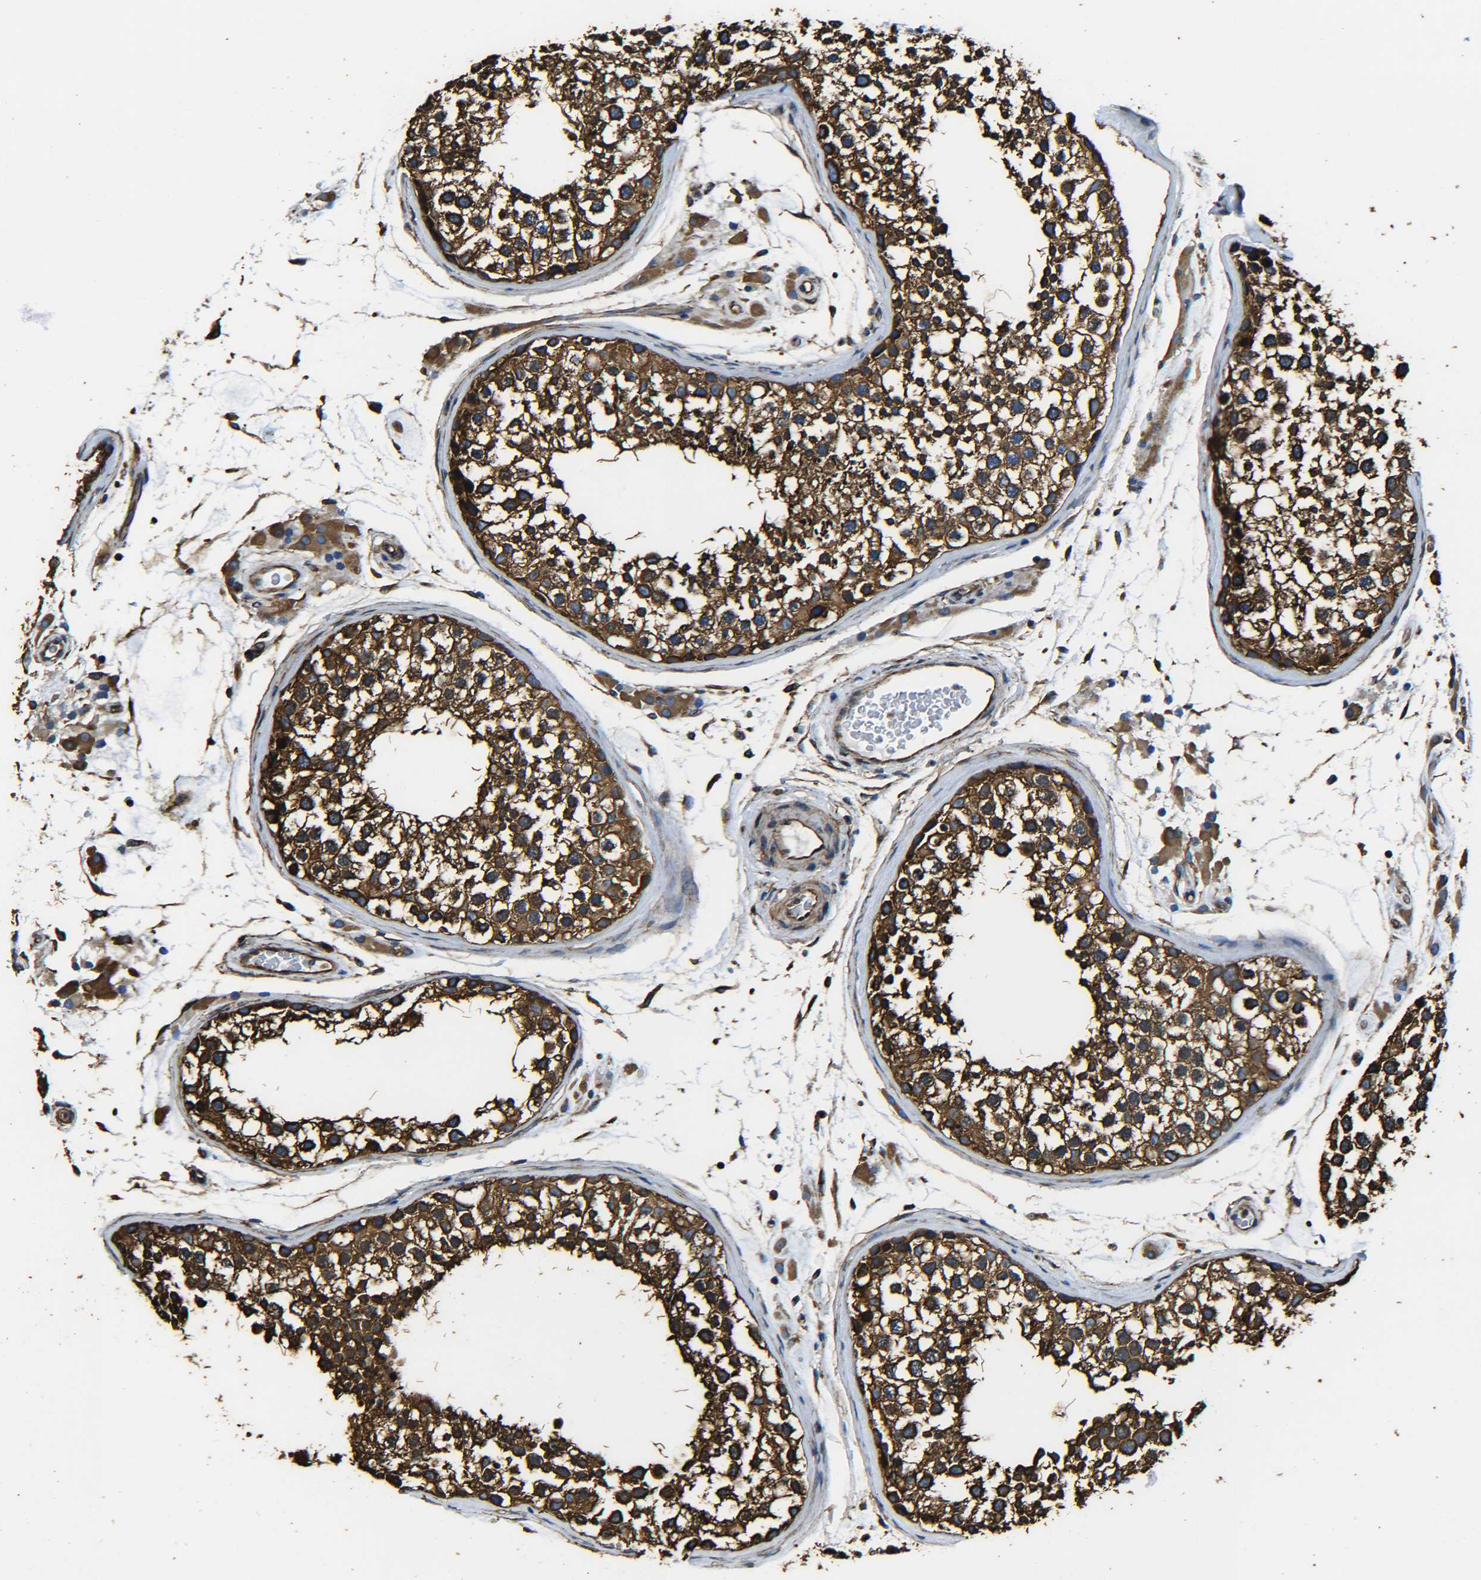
{"staining": {"intensity": "strong", "quantity": ">75%", "location": "cytoplasmic/membranous"}, "tissue": "testis", "cell_type": "Cells in seminiferous ducts", "image_type": "normal", "snomed": [{"axis": "morphology", "description": "Normal tissue, NOS"}, {"axis": "topography", "description": "Testis"}], "caption": "This histopathology image reveals IHC staining of normal human testis, with high strong cytoplasmic/membranous positivity in about >75% of cells in seminiferous ducts.", "gene": "TUBB", "patient": {"sex": "male", "age": 46}}